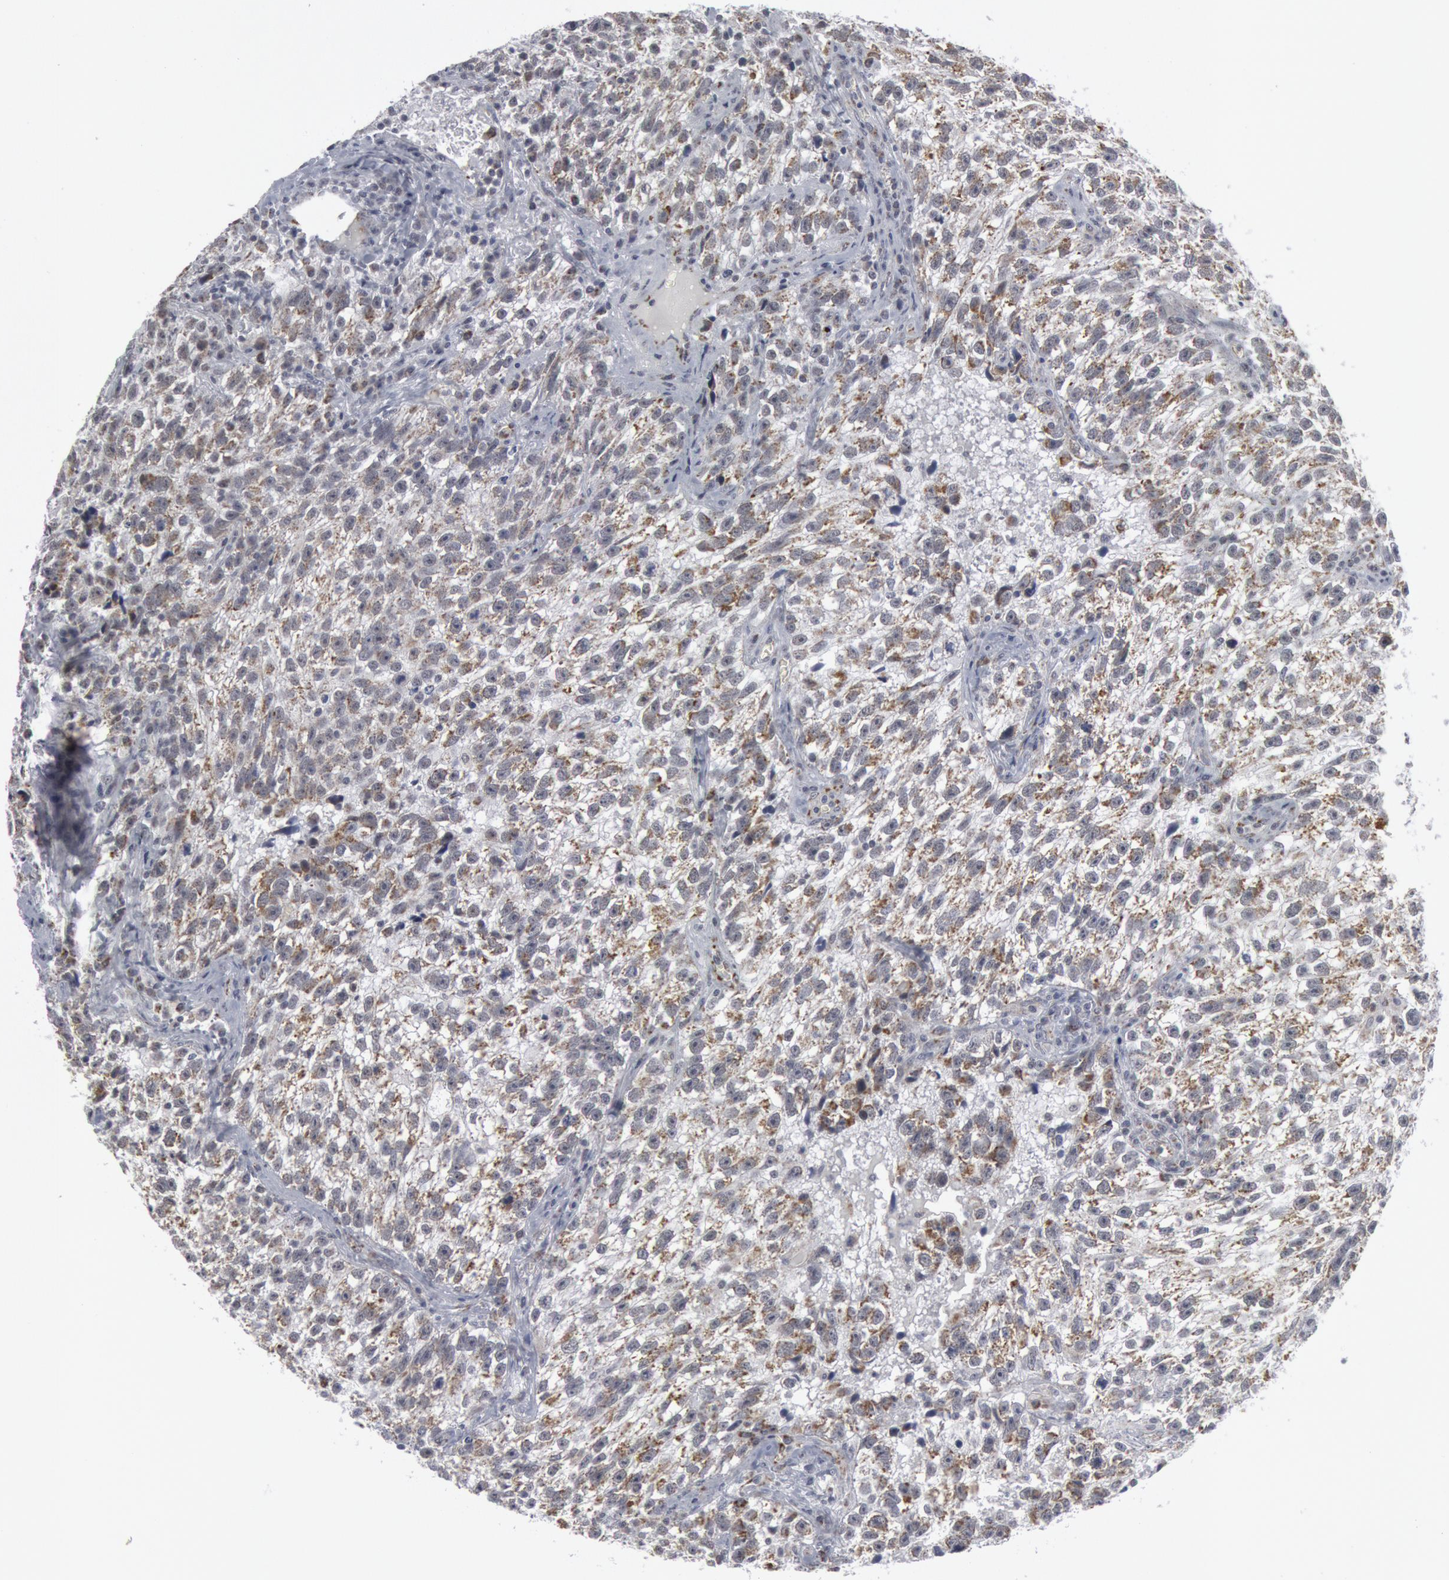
{"staining": {"intensity": "moderate", "quantity": "<25%", "location": "cytoplasmic/membranous"}, "tissue": "testis cancer", "cell_type": "Tumor cells", "image_type": "cancer", "snomed": [{"axis": "morphology", "description": "Seminoma, NOS"}, {"axis": "topography", "description": "Testis"}], "caption": "A micrograph showing moderate cytoplasmic/membranous positivity in approximately <25% of tumor cells in testis cancer, as visualized by brown immunohistochemical staining.", "gene": "CASP9", "patient": {"sex": "male", "age": 38}}